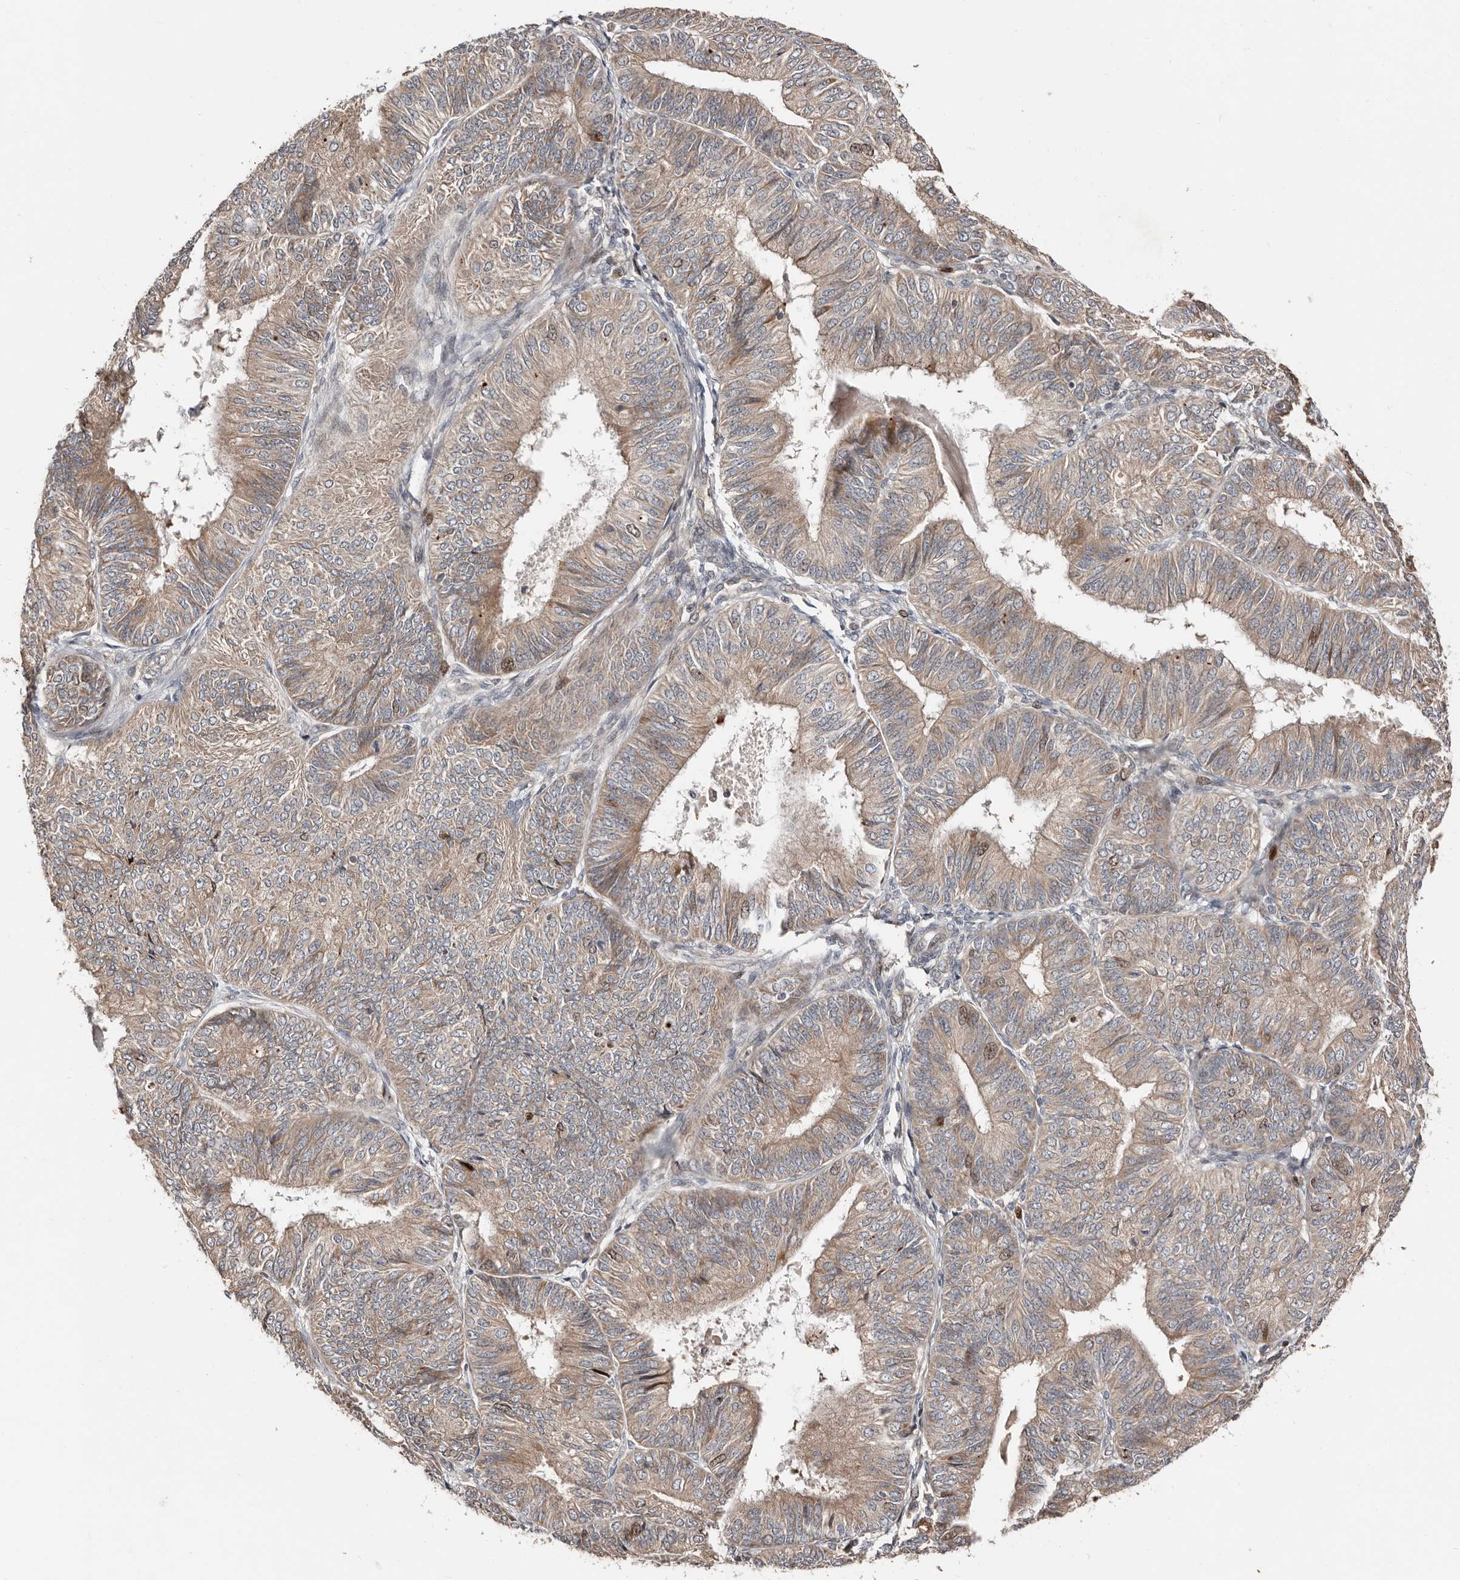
{"staining": {"intensity": "weak", "quantity": ">75%", "location": "cytoplasmic/membranous"}, "tissue": "endometrial cancer", "cell_type": "Tumor cells", "image_type": "cancer", "snomed": [{"axis": "morphology", "description": "Adenocarcinoma, NOS"}, {"axis": "topography", "description": "Endometrium"}], "caption": "Endometrial cancer (adenocarcinoma) tissue reveals weak cytoplasmic/membranous positivity in about >75% of tumor cells (Brightfield microscopy of DAB IHC at high magnification).", "gene": "SMYD4", "patient": {"sex": "female", "age": 58}}